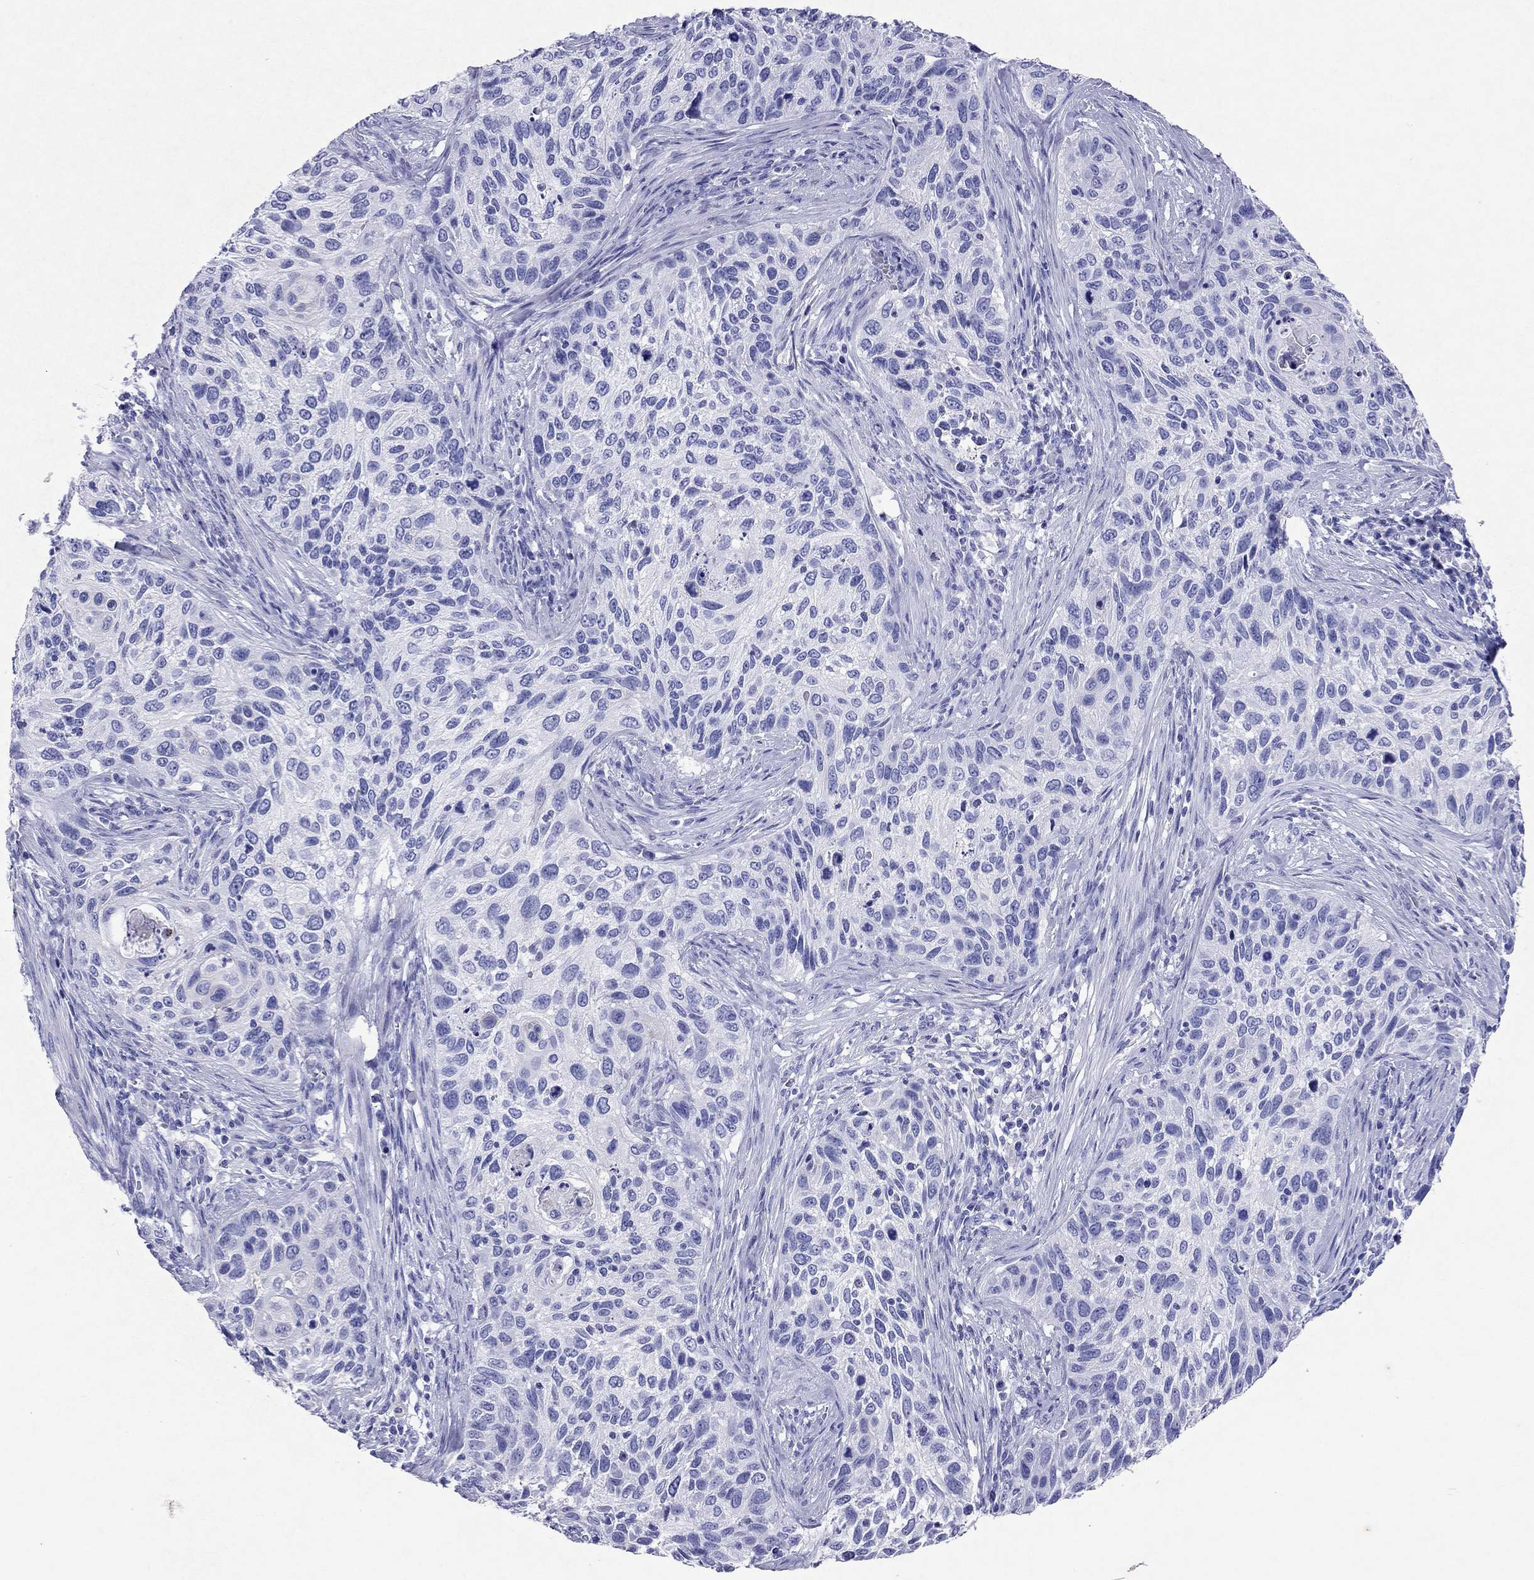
{"staining": {"intensity": "negative", "quantity": "none", "location": "none"}, "tissue": "cervical cancer", "cell_type": "Tumor cells", "image_type": "cancer", "snomed": [{"axis": "morphology", "description": "Squamous cell carcinoma, NOS"}, {"axis": "topography", "description": "Cervix"}], "caption": "IHC micrograph of human squamous cell carcinoma (cervical) stained for a protein (brown), which reveals no expression in tumor cells.", "gene": "ARMC12", "patient": {"sex": "female", "age": 70}}